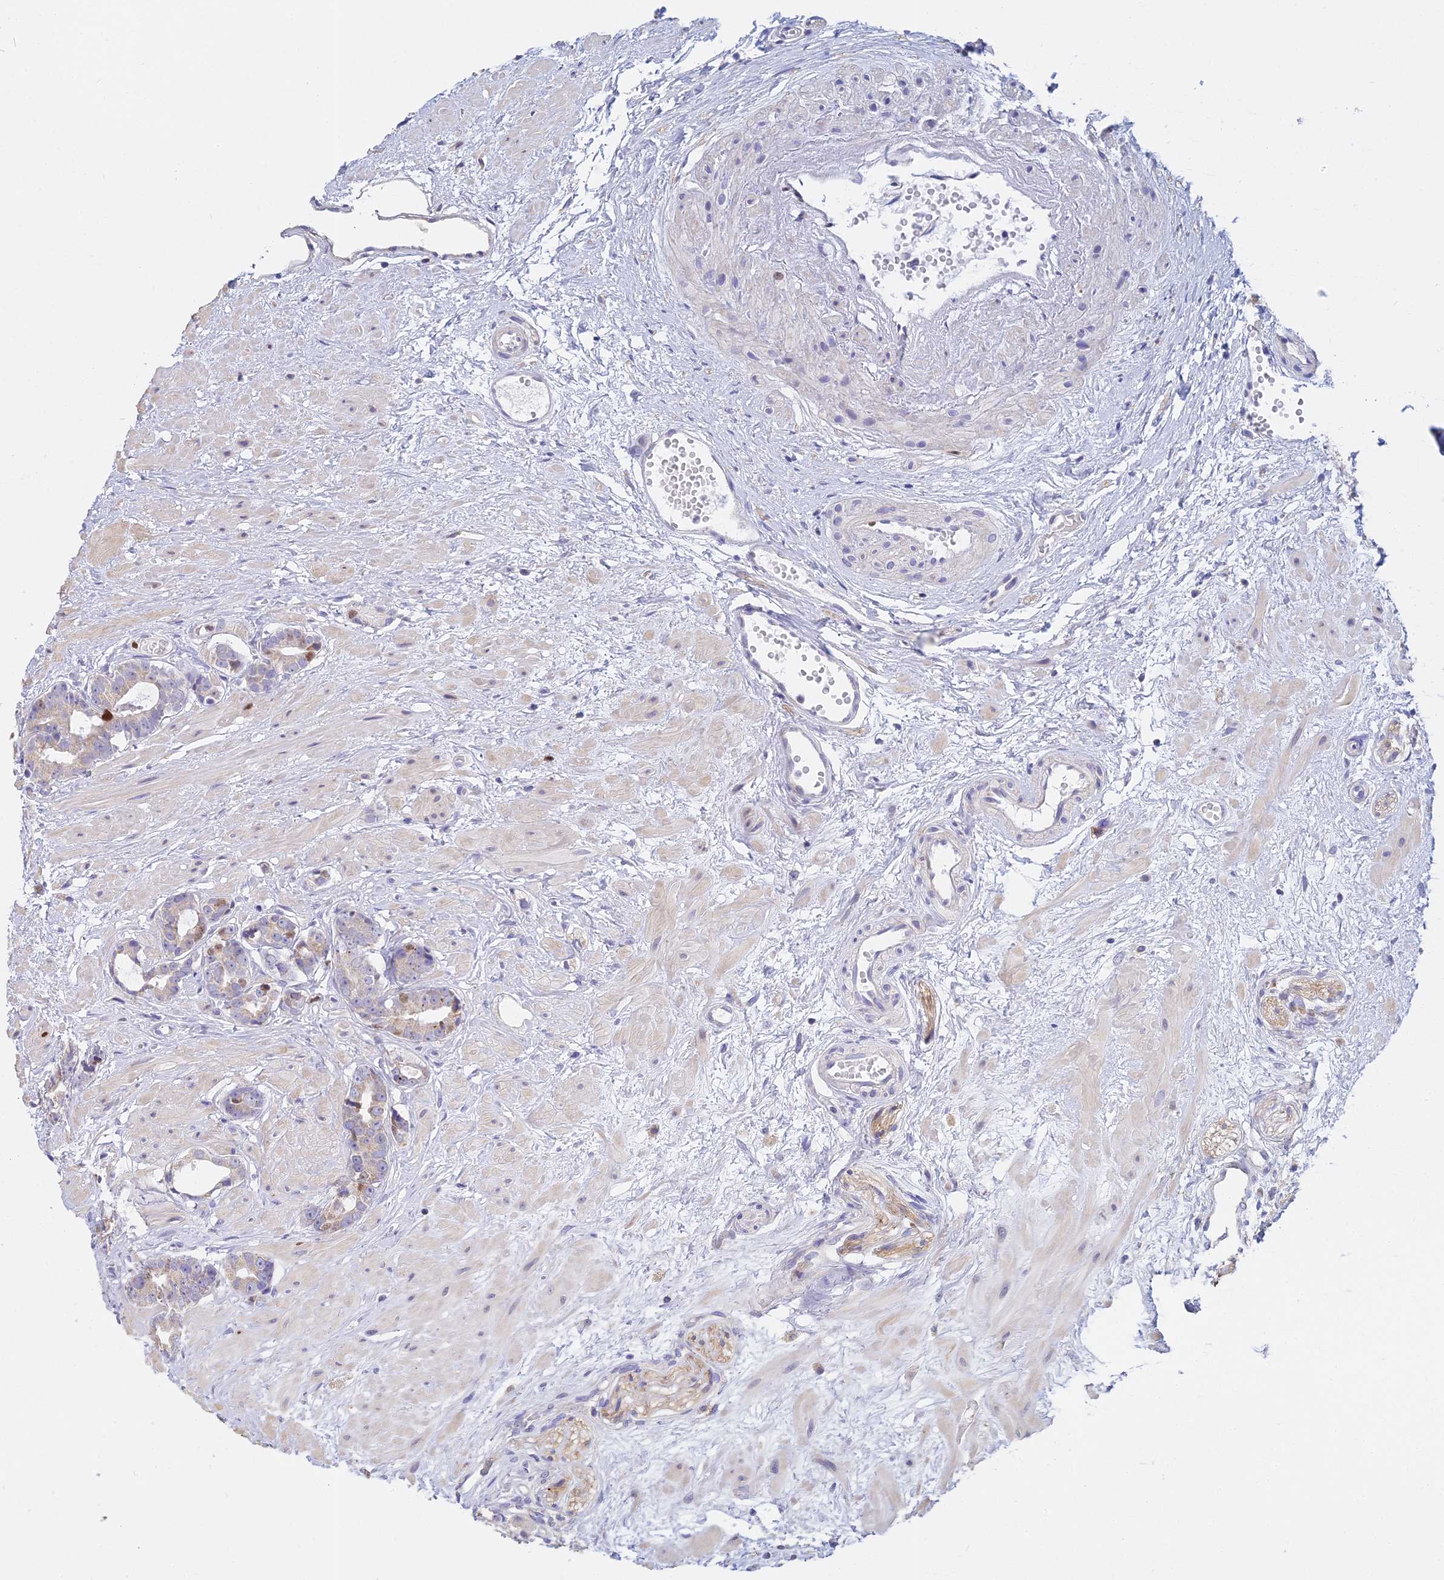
{"staining": {"intensity": "moderate", "quantity": "<25%", "location": "cytoplasmic/membranous"}, "tissue": "prostate cancer", "cell_type": "Tumor cells", "image_type": "cancer", "snomed": [{"axis": "morphology", "description": "Adenocarcinoma, Low grade"}, {"axis": "topography", "description": "Prostate"}], "caption": "Immunohistochemistry (IHC) image of neoplastic tissue: human prostate cancer (low-grade adenocarcinoma) stained using IHC reveals low levels of moderate protein expression localized specifically in the cytoplasmic/membranous of tumor cells, appearing as a cytoplasmic/membranous brown color.", "gene": "MCM2", "patient": {"sex": "male", "age": 64}}